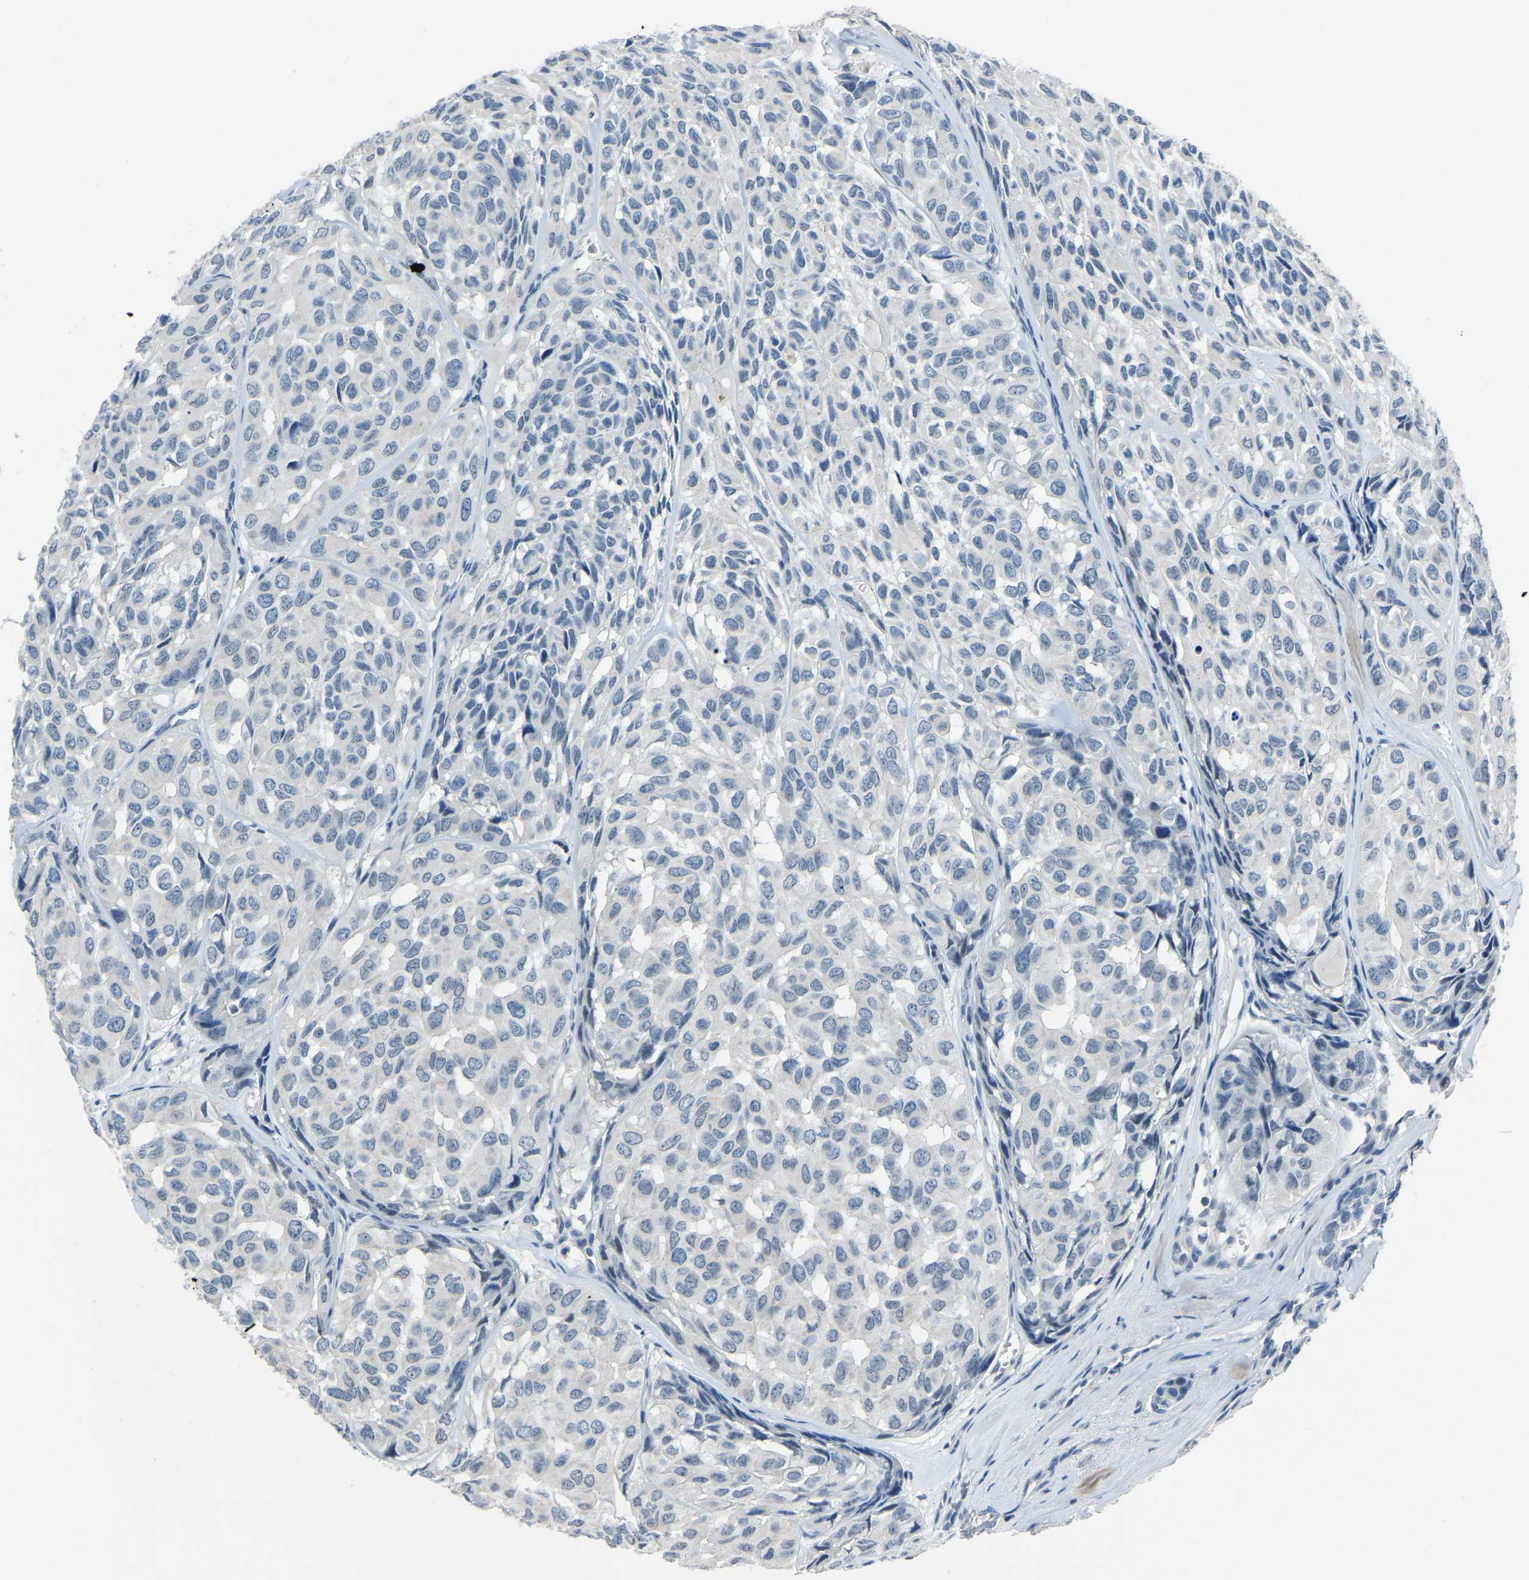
{"staining": {"intensity": "negative", "quantity": "none", "location": "none"}, "tissue": "head and neck cancer", "cell_type": "Tumor cells", "image_type": "cancer", "snomed": [{"axis": "morphology", "description": "Adenocarcinoma, NOS"}, {"axis": "topography", "description": "Salivary gland, NOS"}, {"axis": "topography", "description": "Head-Neck"}], "caption": "This is an immunohistochemistry (IHC) image of human head and neck cancer. There is no positivity in tumor cells.", "gene": "XIRP1", "patient": {"sex": "female", "age": 76}}